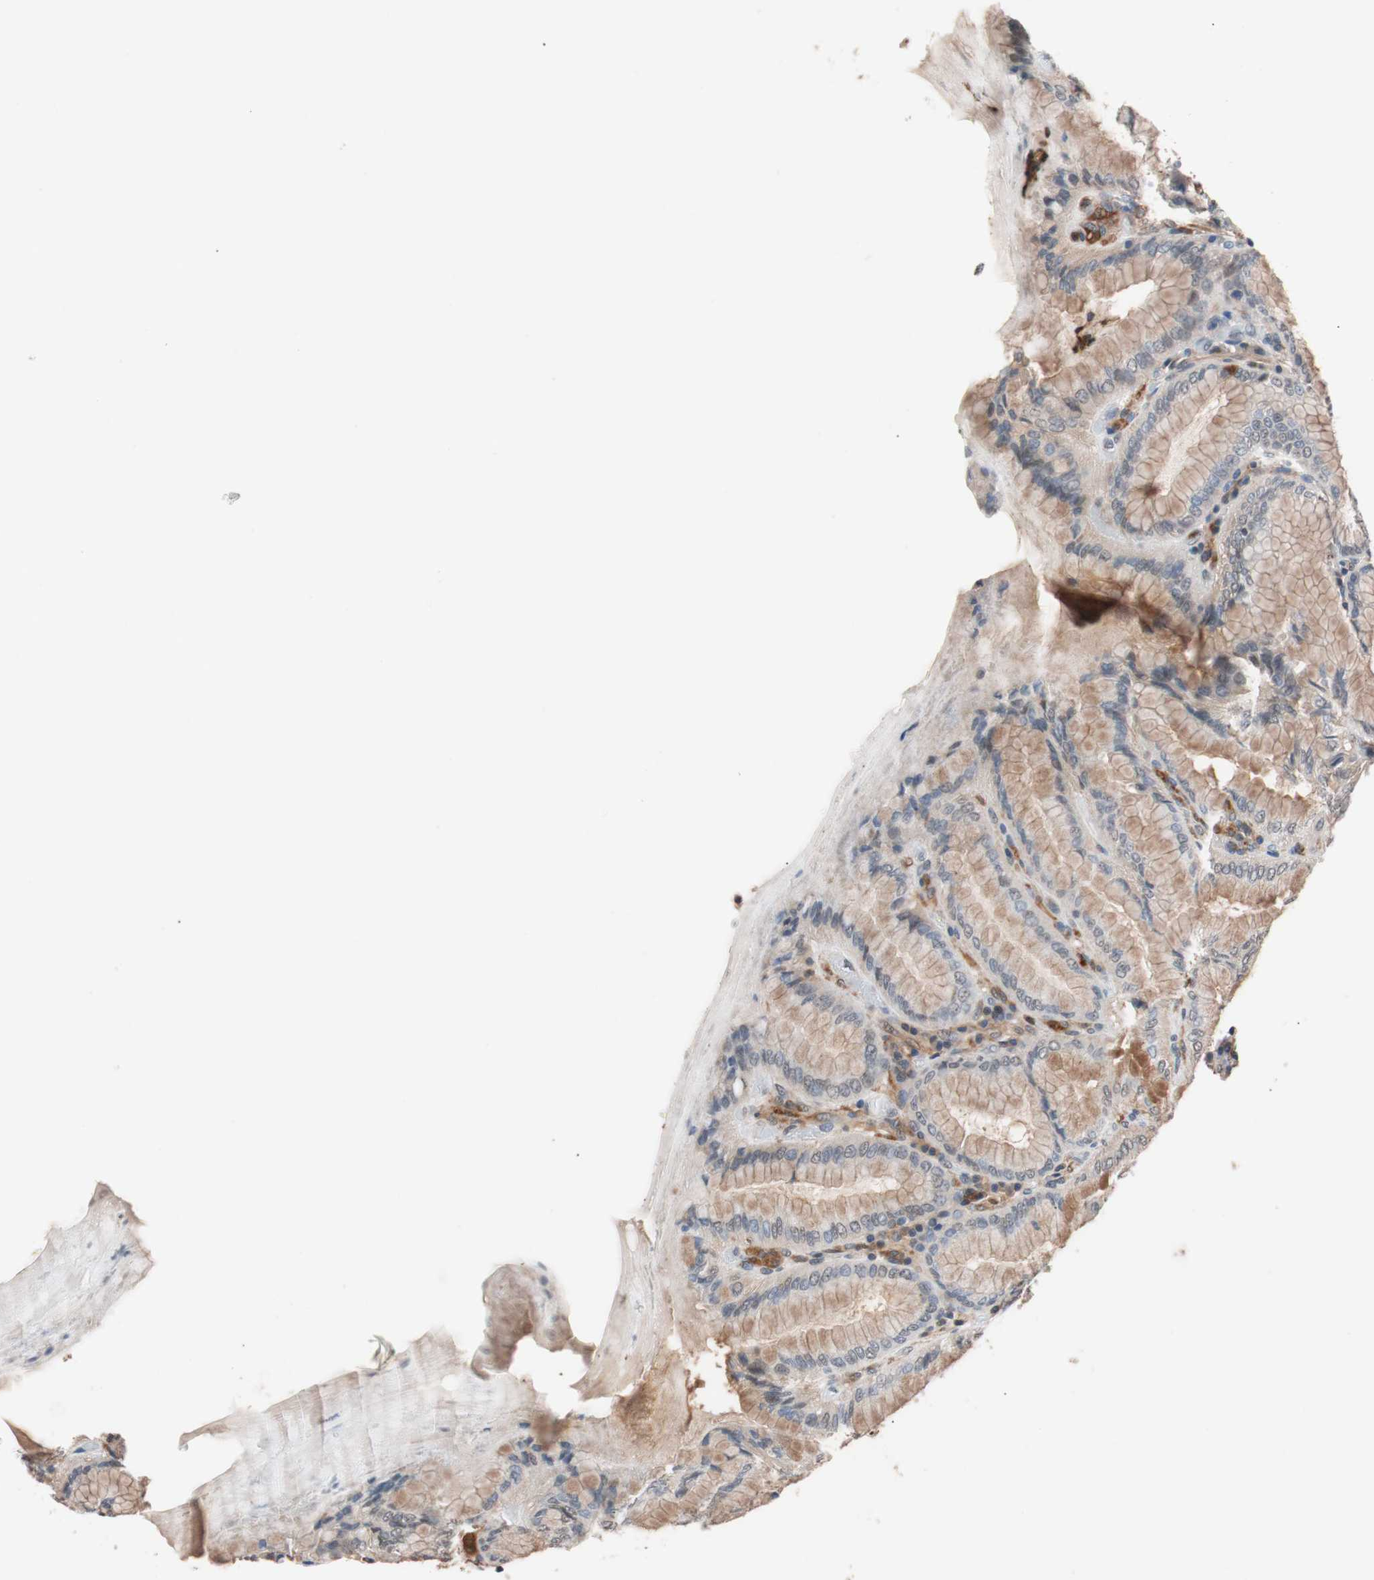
{"staining": {"intensity": "moderate", "quantity": "25%-75%", "location": "cytoplasmic/membranous"}, "tissue": "stomach", "cell_type": "Glandular cells", "image_type": "normal", "snomed": [{"axis": "morphology", "description": "Normal tissue, NOS"}, {"axis": "topography", "description": "Stomach, lower"}], "caption": "There is medium levels of moderate cytoplasmic/membranous positivity in glandular cells of normal stomach, as demonstrated by immunohistochemical staining (brown color).", "gene": "LITAF", "patient": {"sex": "female", "age": 76}}